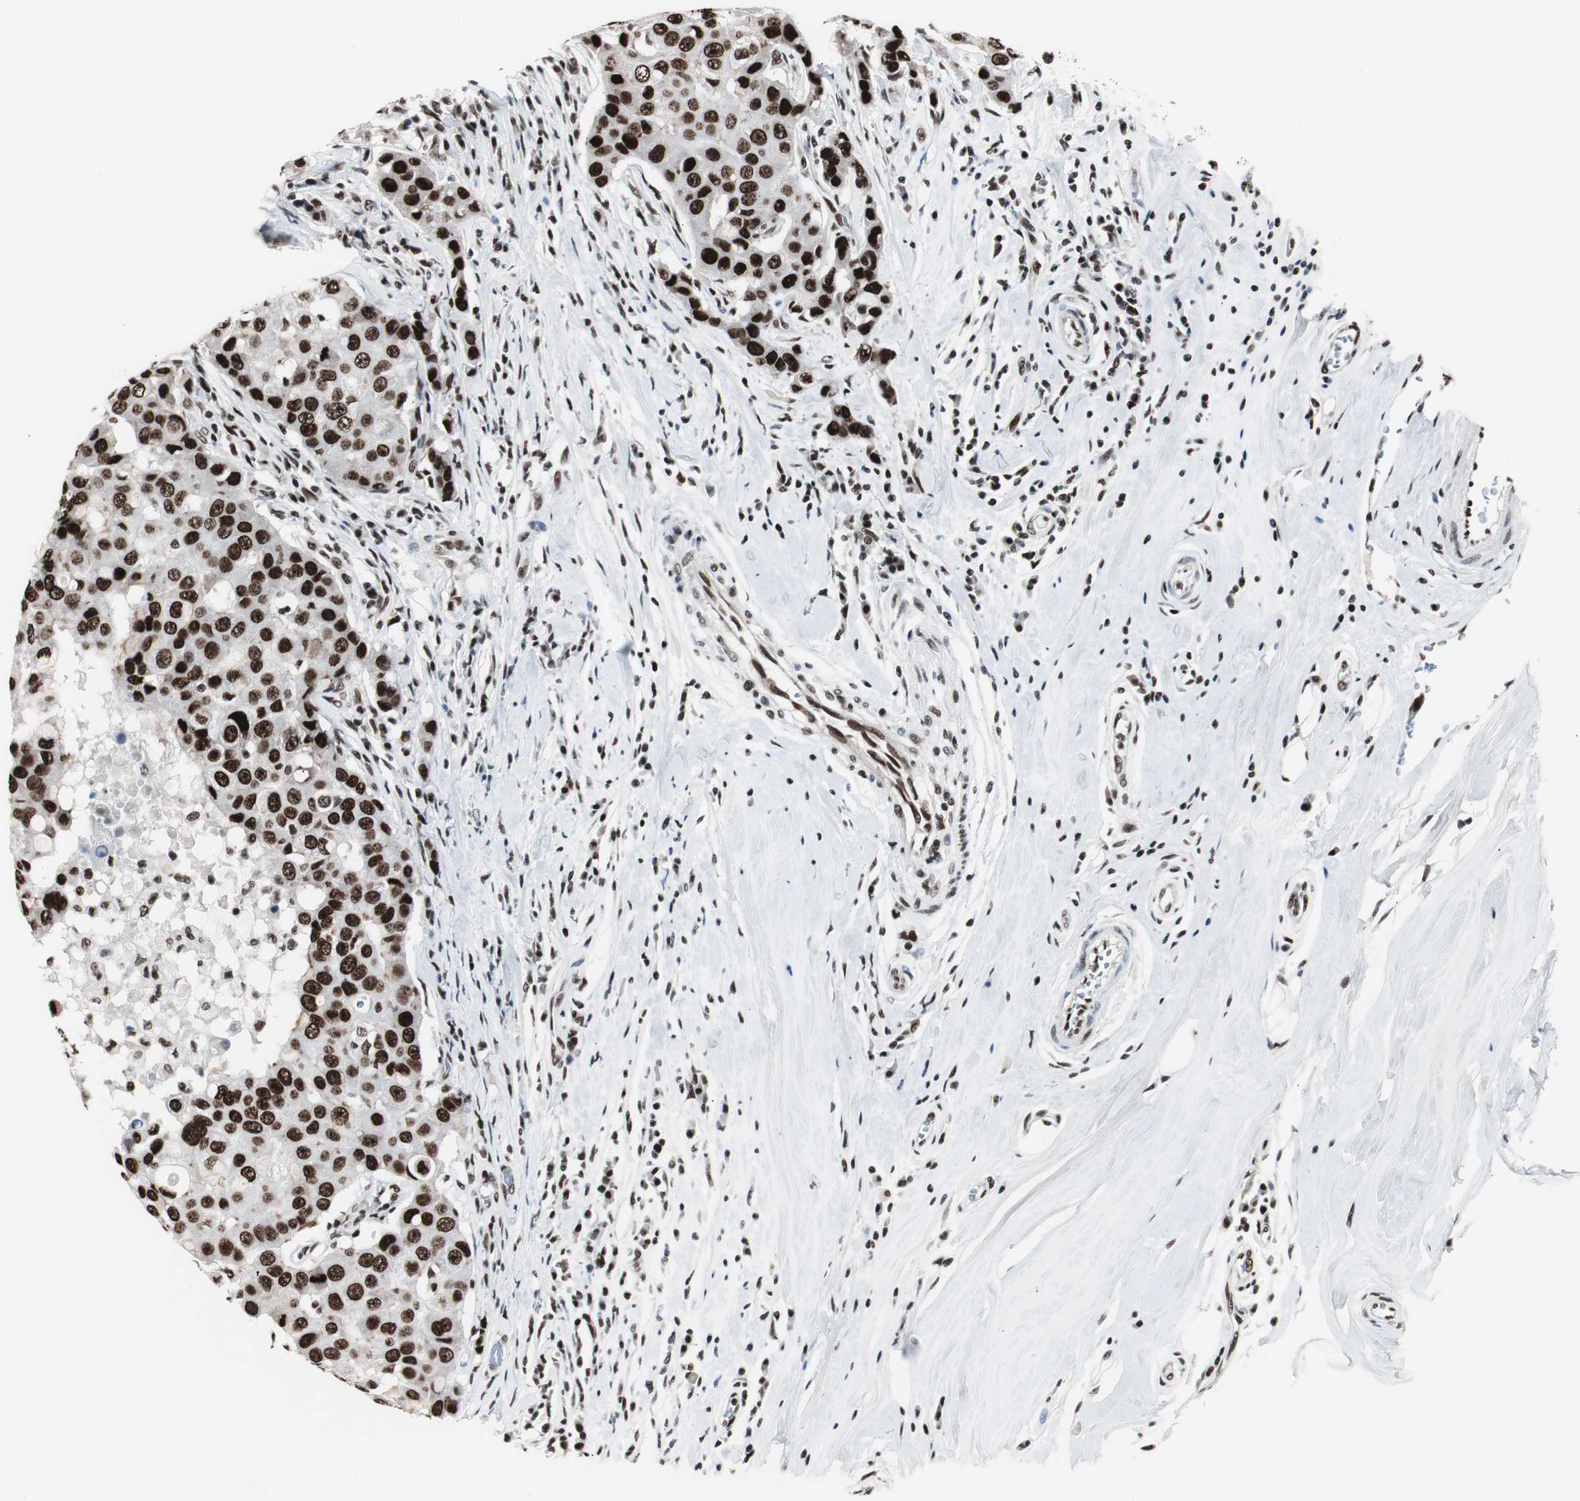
{"staining": {"intensity": "strong", "quantity": ">75%", "location": "nuclear"}, "tissue": "breast cancer", "cell_type": "Tumor cells", "image_type": "cancer", "snomed": [{"axis": "morphology", "description": "Duct carcinoma"}, {"axis": "topography", "description": "Breast"}], "caption": "A photomicrograph of human breast cancer stained for a protein displays strong nuclear brown staining in tumor cells.", "gene": "XRCC1", "patient": {"sex": "female", "age": 27}}